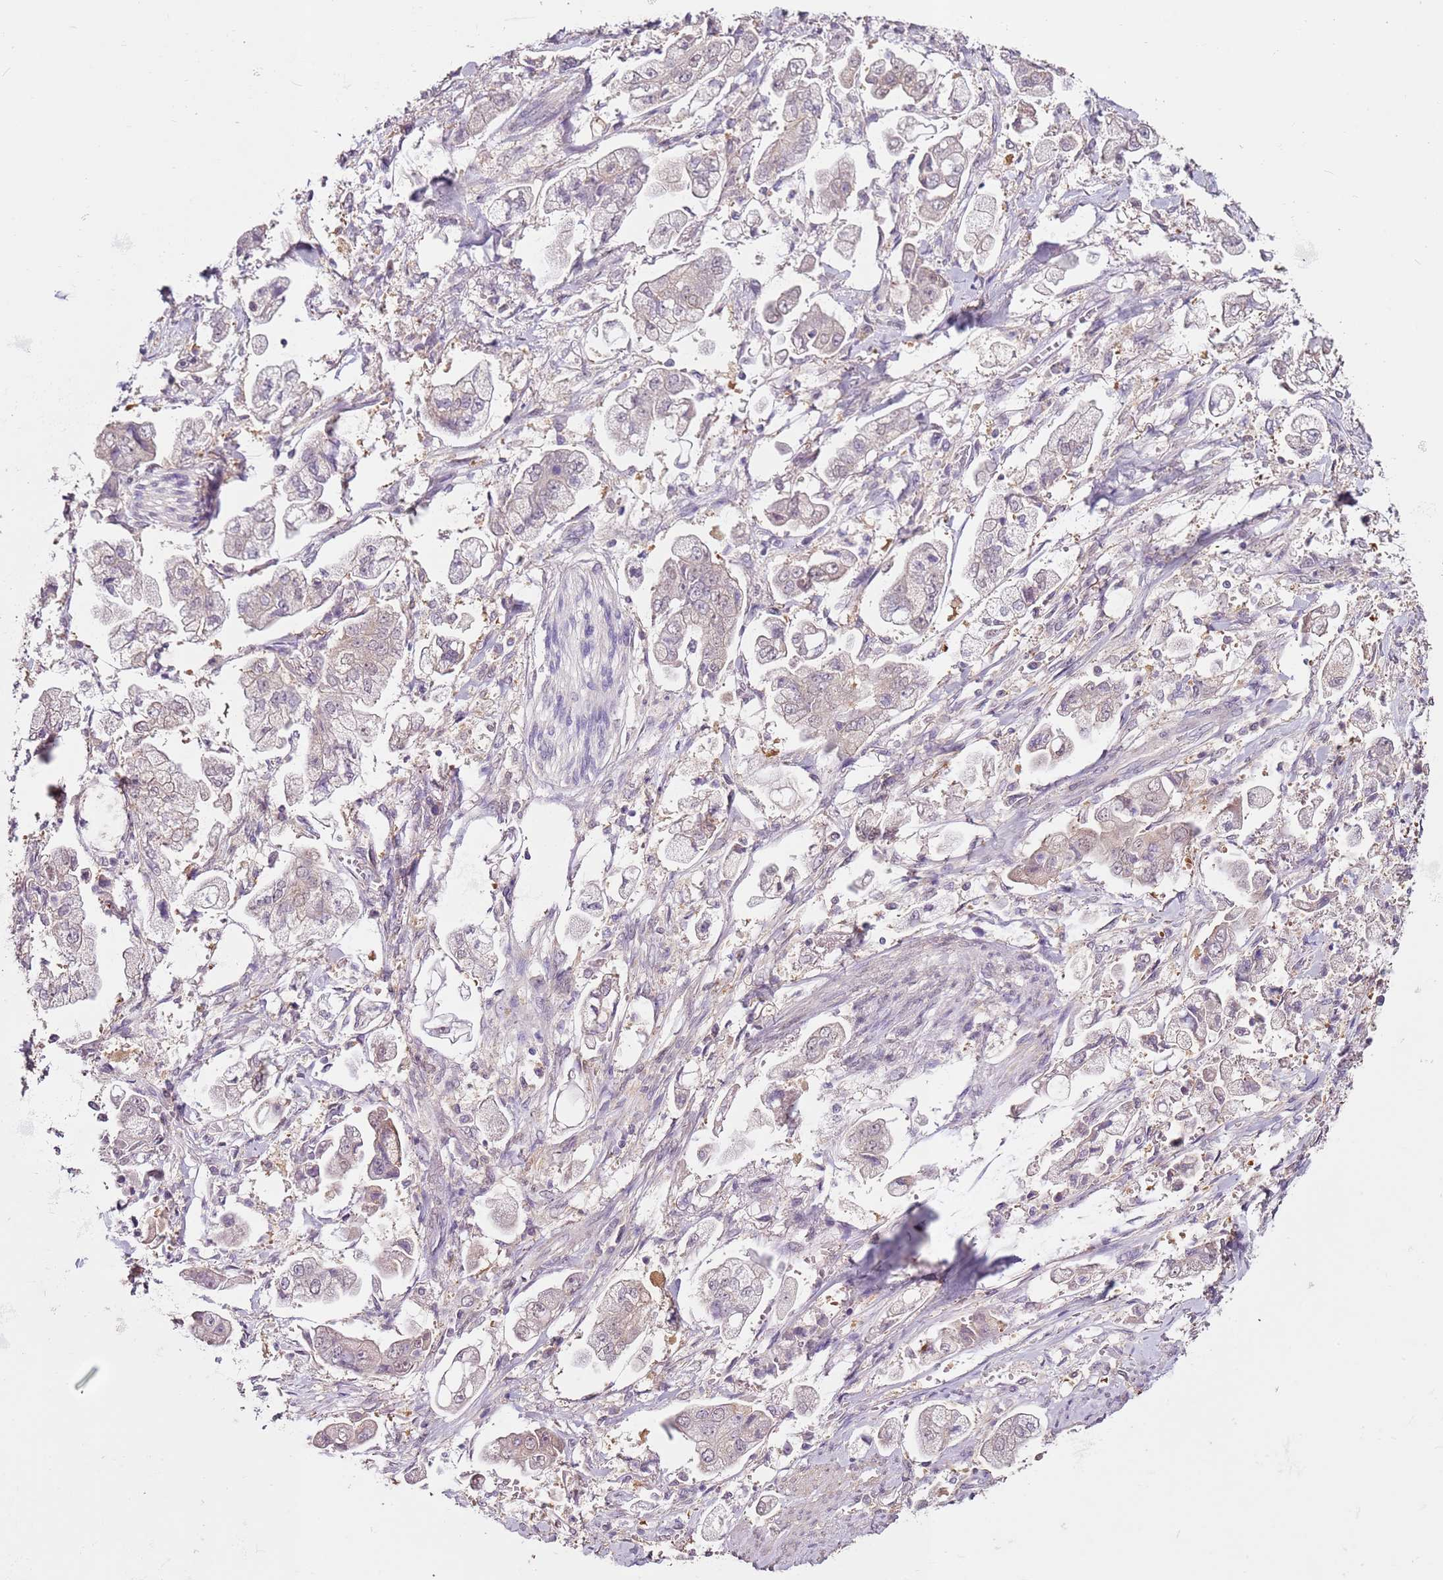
{"staining": {"intensity": "negative", "quantity": "none", "location": "none"}, "tissue": "stomach cancer", "cell_type": "Tumor cells", "image_type": "cancer", "snomed": [{"axis": "morphology", "description": "Adenocarcinoma, NOS"}, {"axis": "topography", "description": "Stomach"}], "caption": "Stomach cancer (adenocarcinoma) was stained to show a protein in brown. There is no significant positivity in tumor cells.", "gene": "MDH1", "patient": {"sex": "male", "age": 62}}